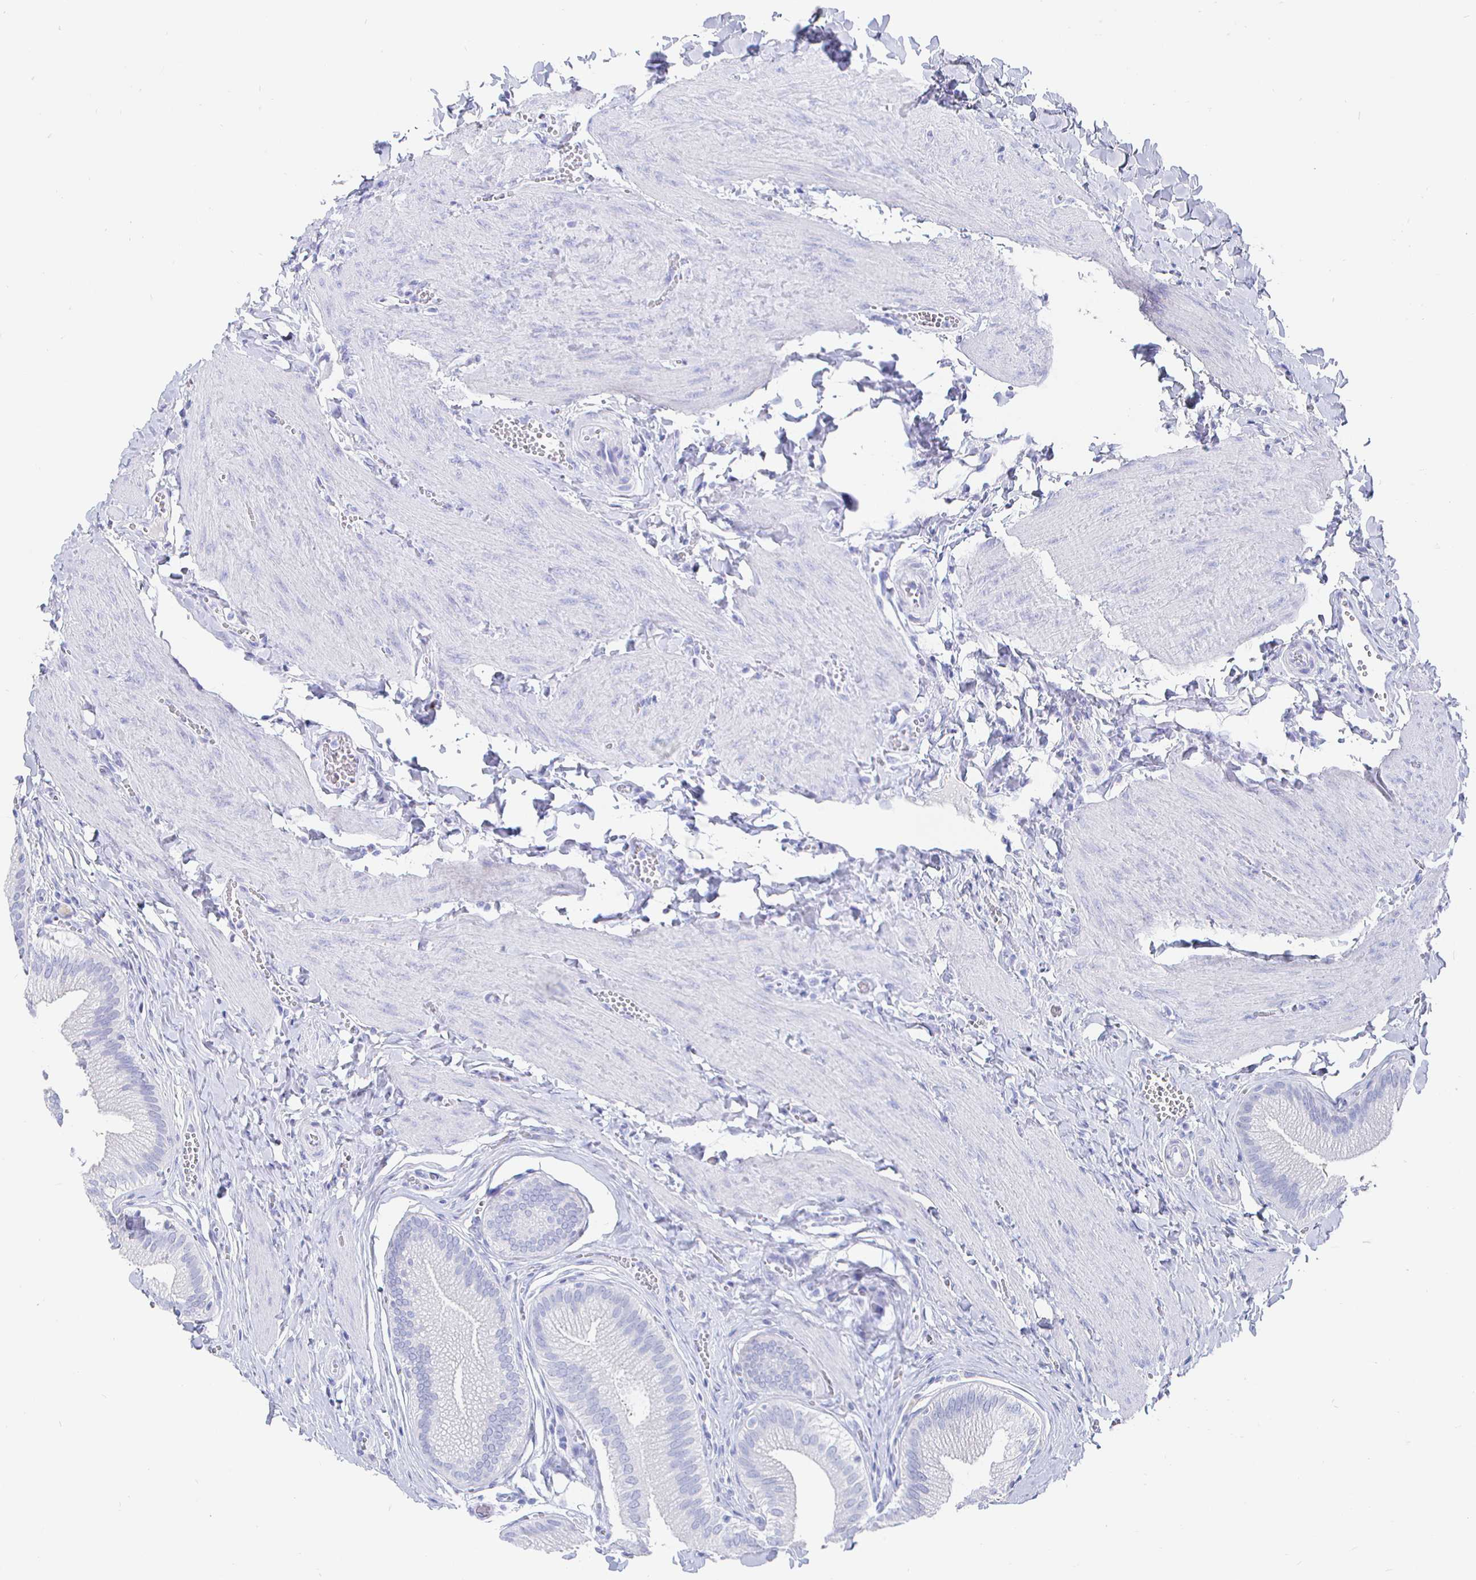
{"staining": {"intensity": "negative", "quantity": "none", "location": "none"}, "tissue": "gallbladder", "cell_type": "Glandular cells", "image_type": "normal", "snomed": [{"axis": "morphology", "description": "Normal tissue, NOS"}, {"axis": "topography", "description": "Gallbladder"}], "caption": "This is an IHC histopathology image of unremarkable human gallbladder. There is no positivity in glandular cells.", "gene": "CLCA1", "patient": {"sex": "male", "age": 17}}